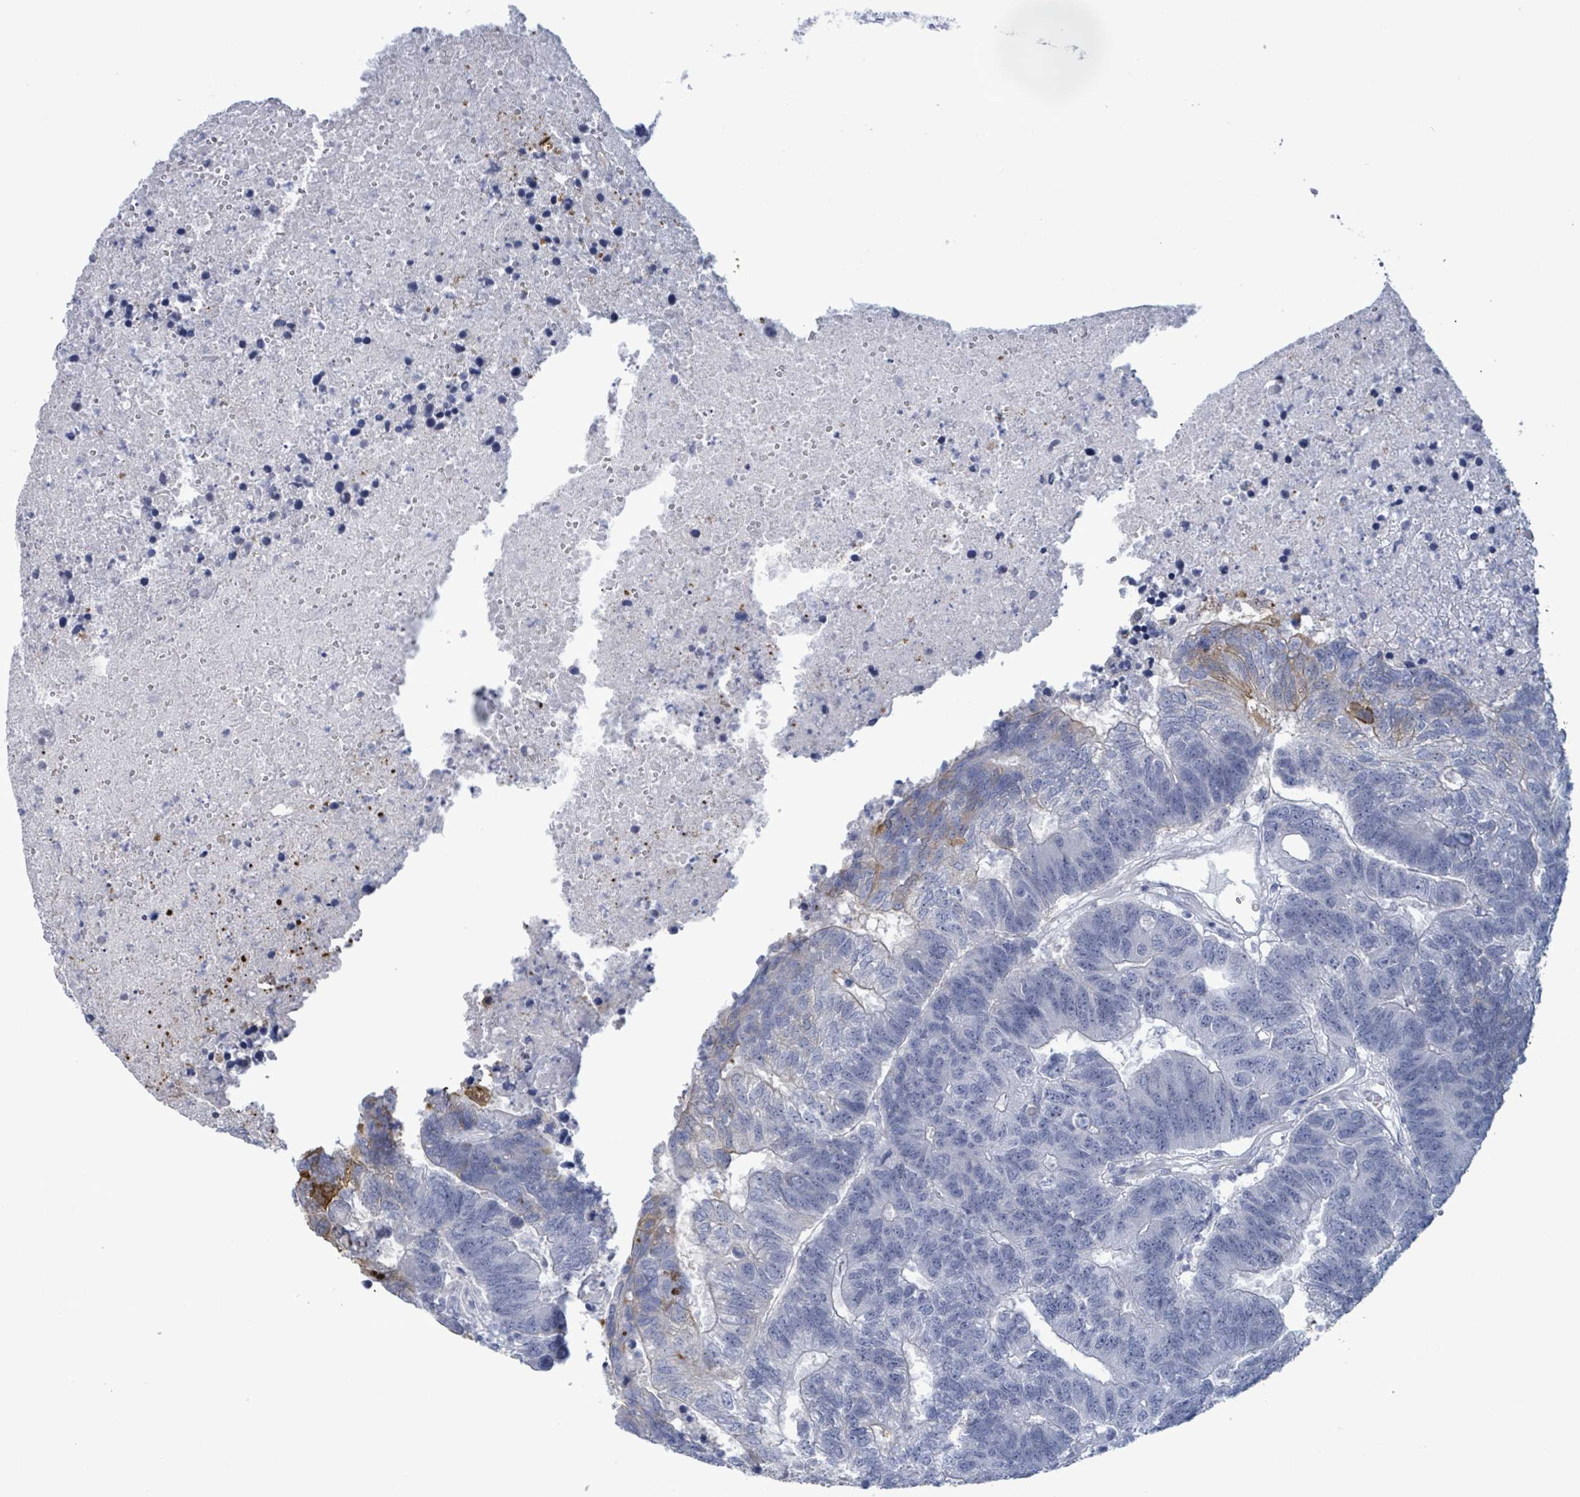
{"staining": {"intensity": "moderate", "quantity": "<25%", "location": "cytoplasmic/membranous"}, "tissue": "colorectal cancer", "cell_type": "Tumor cells", "image_type": "cancer", "snomed": [{"axis": "morphology", "description": "Adenocarcinoma, NOS"}, {"axis": "topography", "description": "Colon"}], "caption": "Immunohistochemistry staining of colorectal adenocarcinoma, which exhibits low levels of moderate cytoplasmic/membranous staining in about <25% of tumor cells indicating moderate cytoplasmic/membranous protein positivity. The staining was performed using DAB (brown) for protein detection and nuclei were counterstained in hematoxylin (blue).", "gene": "ZNF771", "patient": {"sex": "female", "age": 48}}